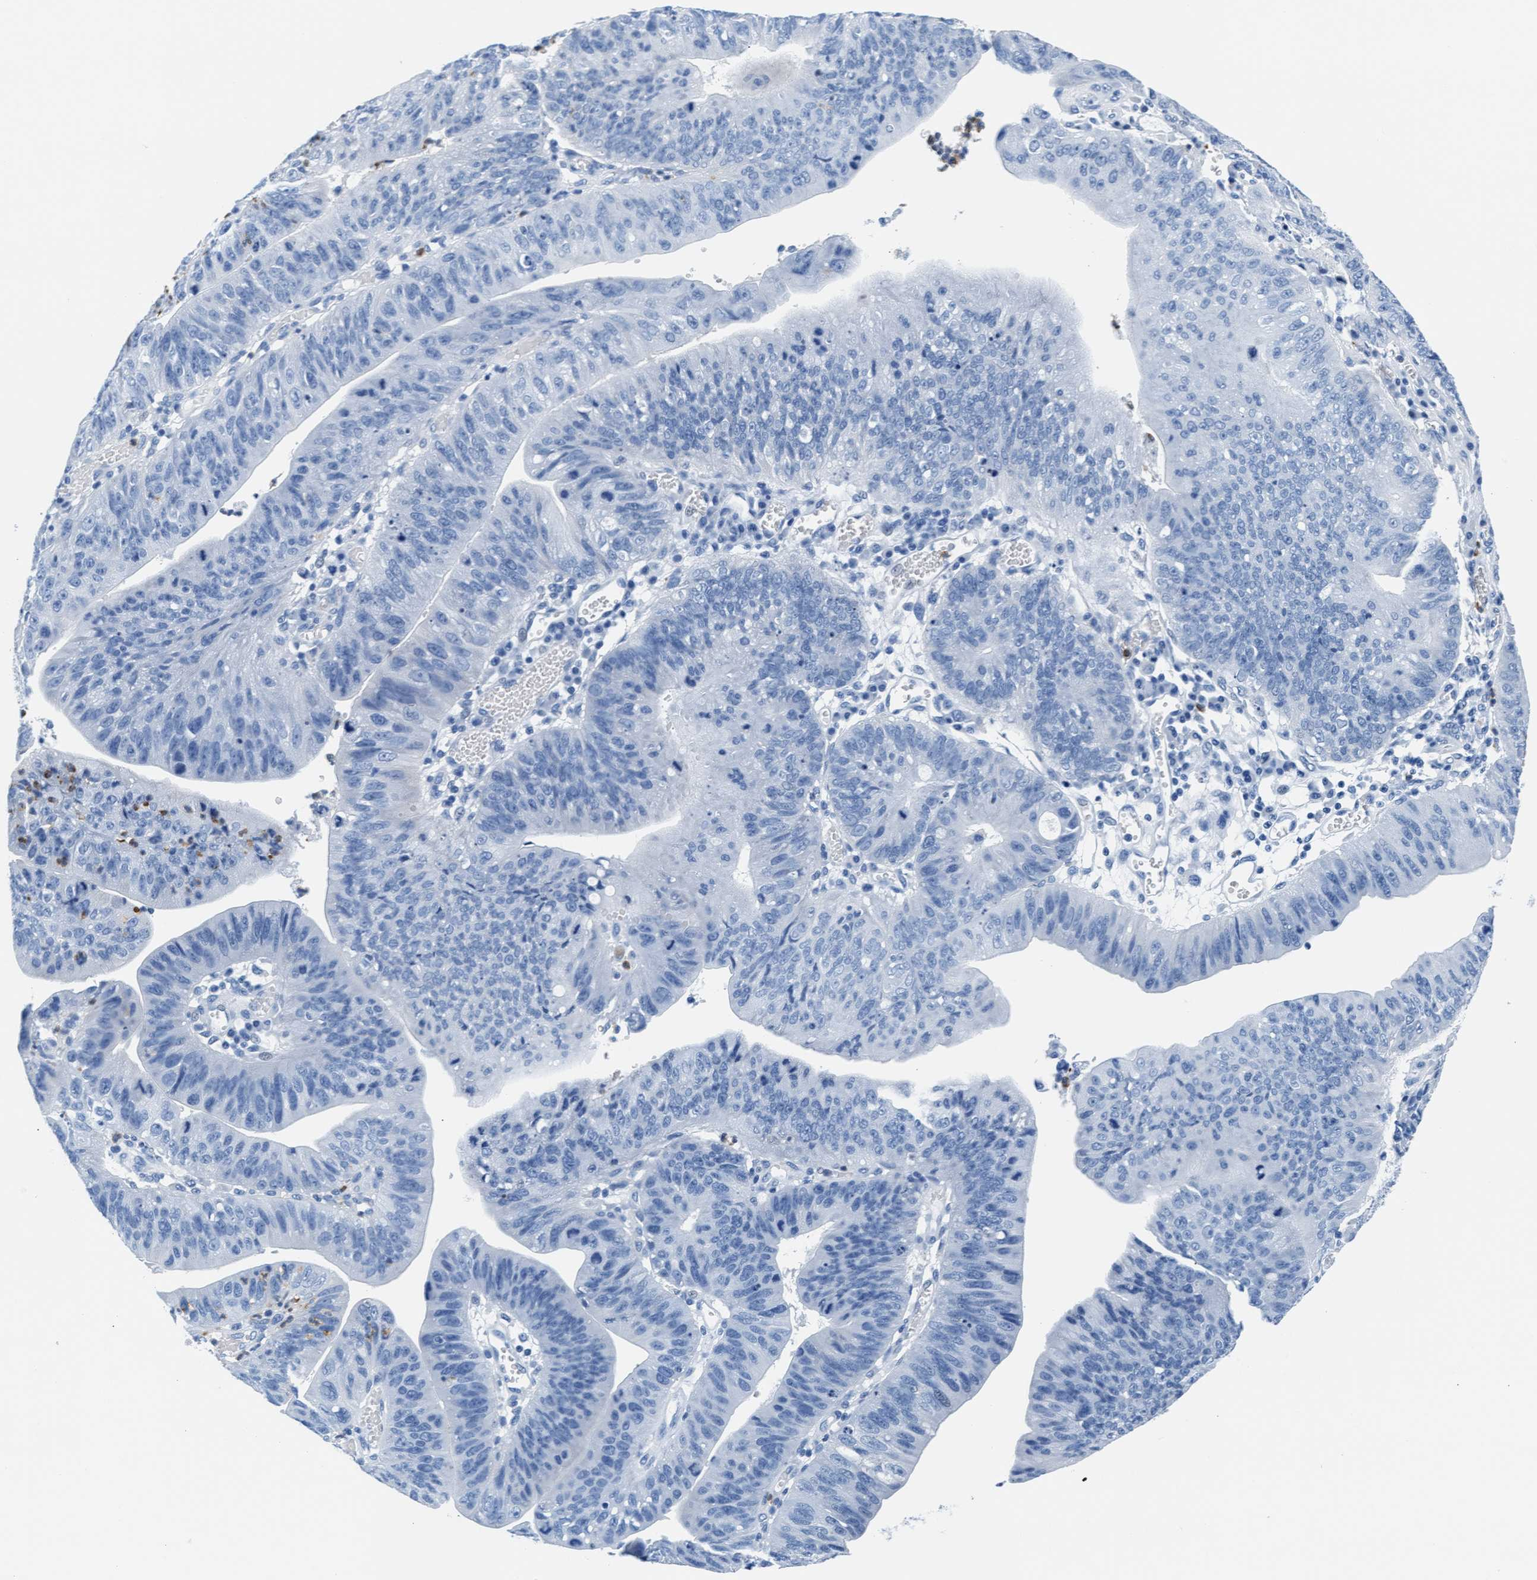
{"staining": {"intensity": "negative", "quantity": "none", "location": "none"}, "tissue": "stomach cancer", "cell_type": "Tumor cells", "image_type": "cancer", "snomed": [{"axis": "morphology", "description": "Adenocarcinoma, NOS"}, {"axis": "topography", "description": "Stomach"}], "caption": "Immunohistochemistry (IHC) photomicrograph of neoplastic tissue: stomach adenocarcinoma stained with DAB shows no significant protein positivity in tumor cells.", "gene": "MMP8", "patient": {"sex": "male", "age": 59}}